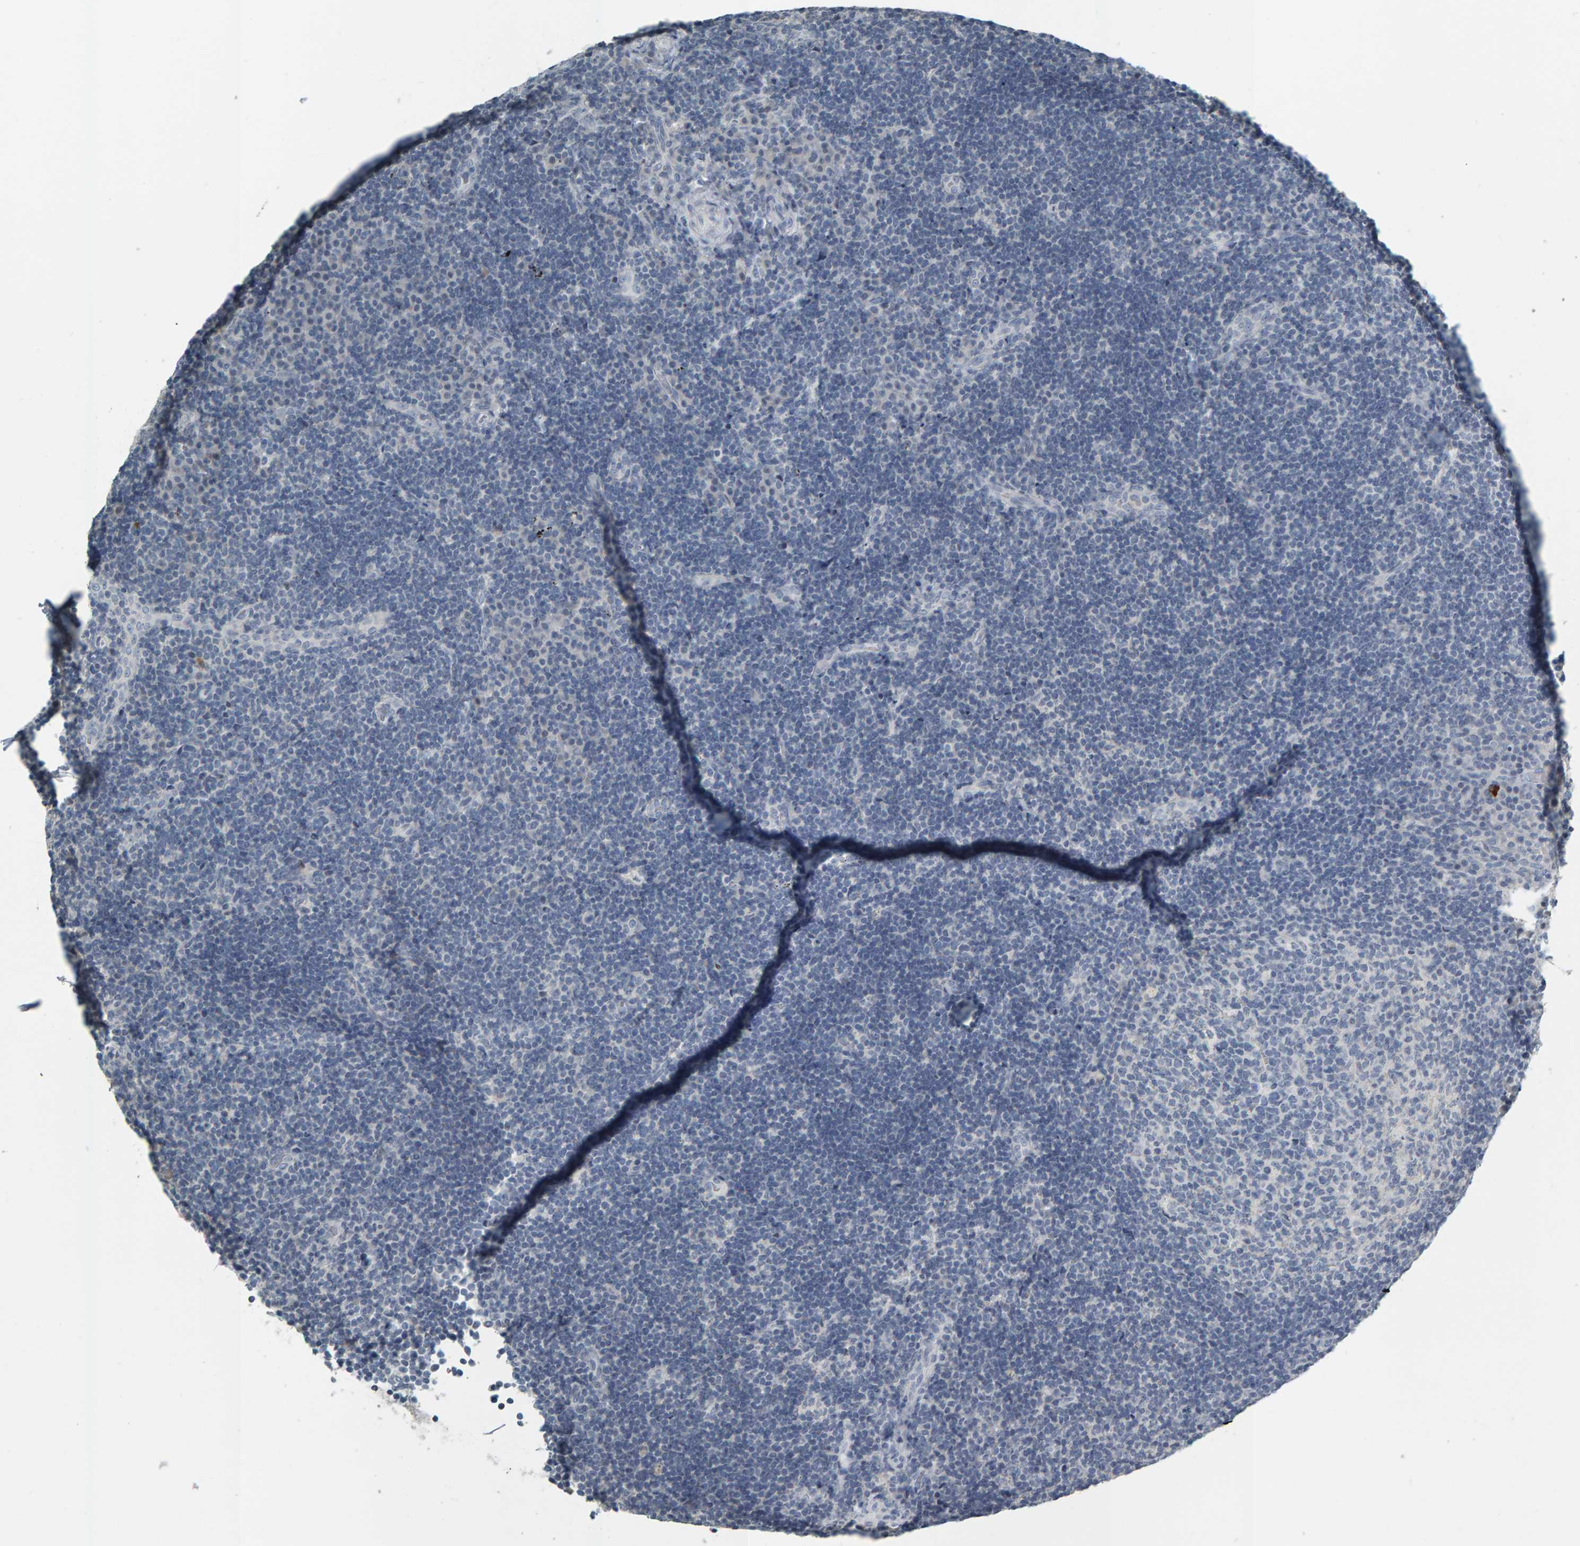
{"staining": {"intensity": "negative", "quantity": "none", "location": "none"}, "tissue": "lymphoma", "cell_type": "Tumor cells", "image_type": "cancer", "snomed": [{"axis": "morphology", "description": "Malignant lymphoma, non-Hodgkin's type, High grade"}, {"axis": "topography", "description": "Tonsil"}], "caption": "Tumor cells are negative for protein expression in human lymphoma.", "gene": "PYY", "patient": {"sex": "female", "age": 36}}